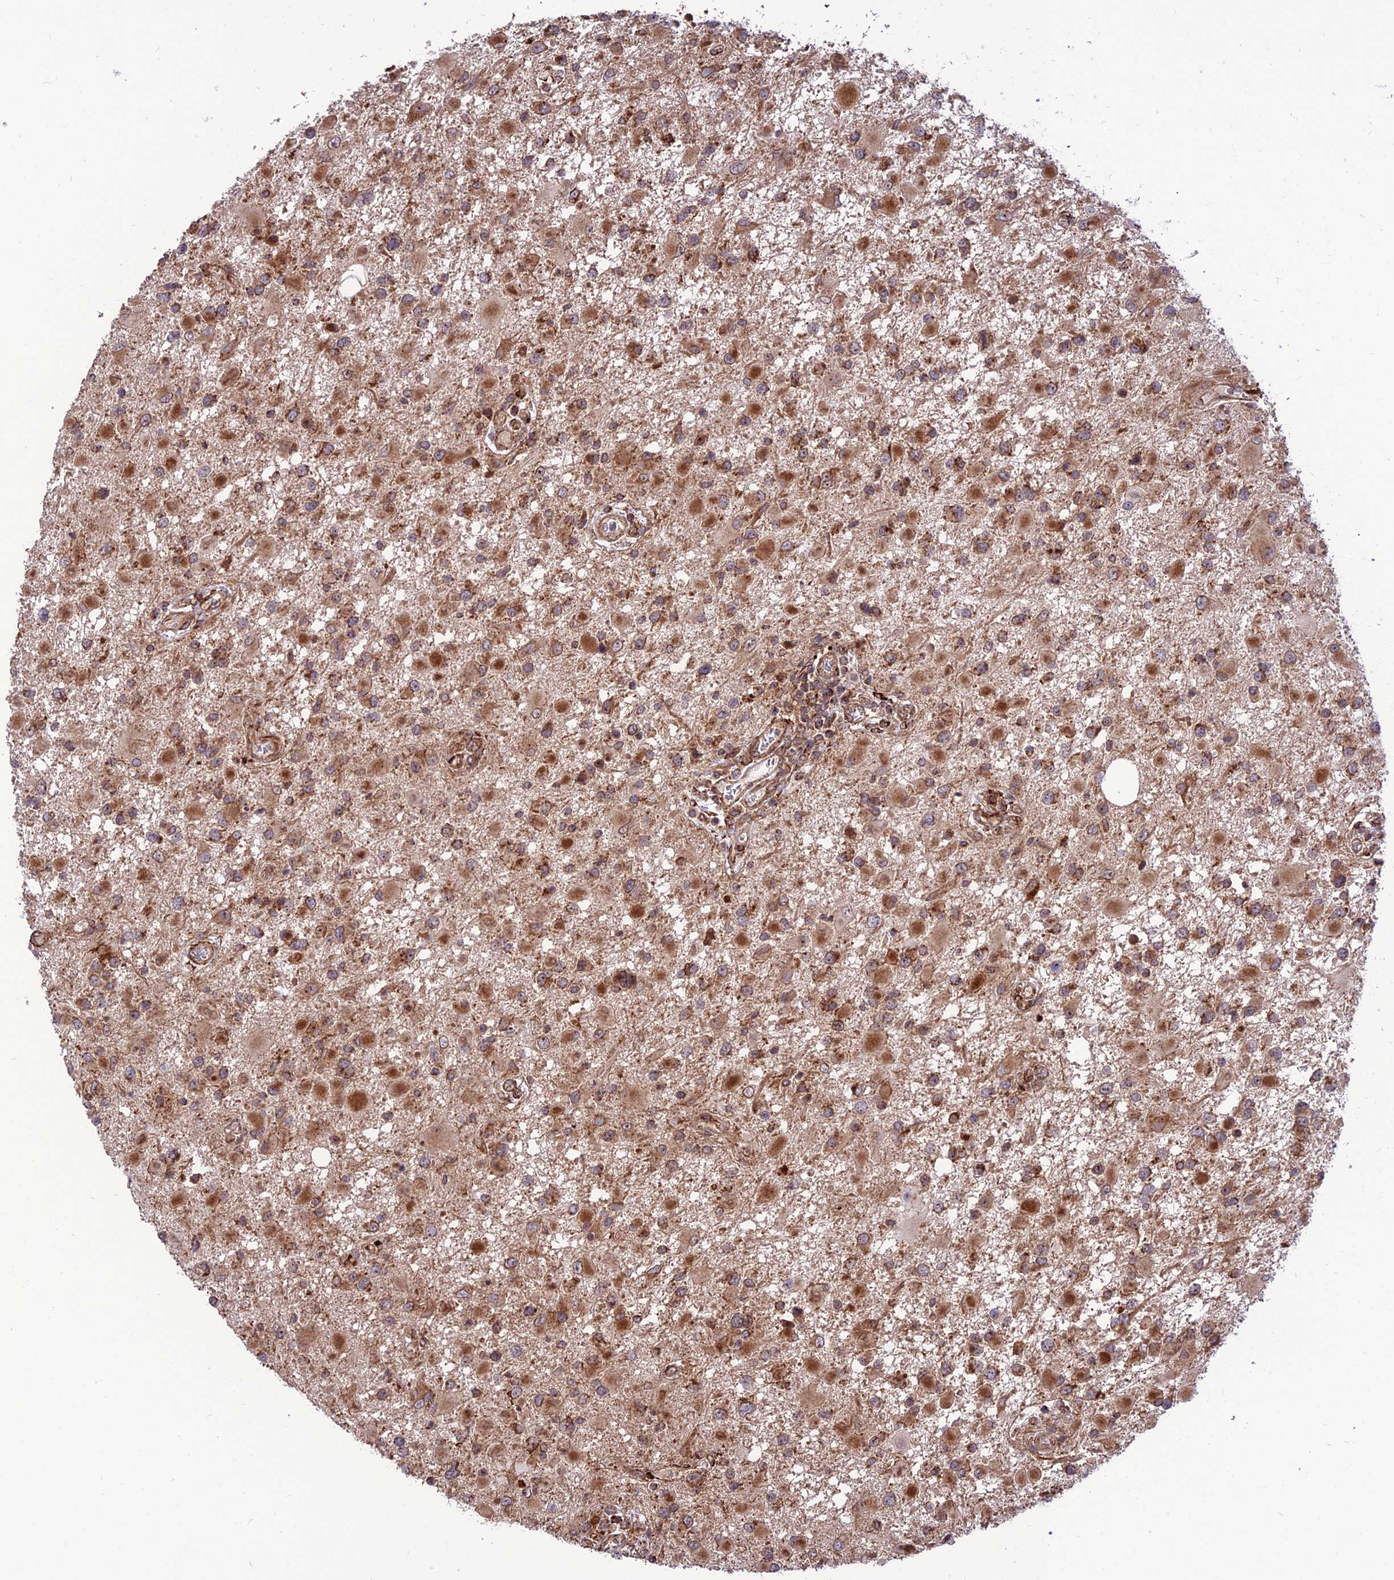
{"staining": {"intensity": "strong", "quantity": ">75%", "location": "cytoplasmic/membranous"}, "tissue": "glioma", "cell_type": "Tumor cells", "image_type": "cancer", "snomed": [{"axis": "morphology", "description": "Glioma, malignant, High grade"}, {"axis": "topography", "description": "Brain"}], "caption": "Tumor cells show high levels of strong cytoplasmic/membranous staining in approximately >75% of cells in human malignant high-grade glioma.", "gene": "CRTAP", "patient": {"sex": "male", "age": 53}}